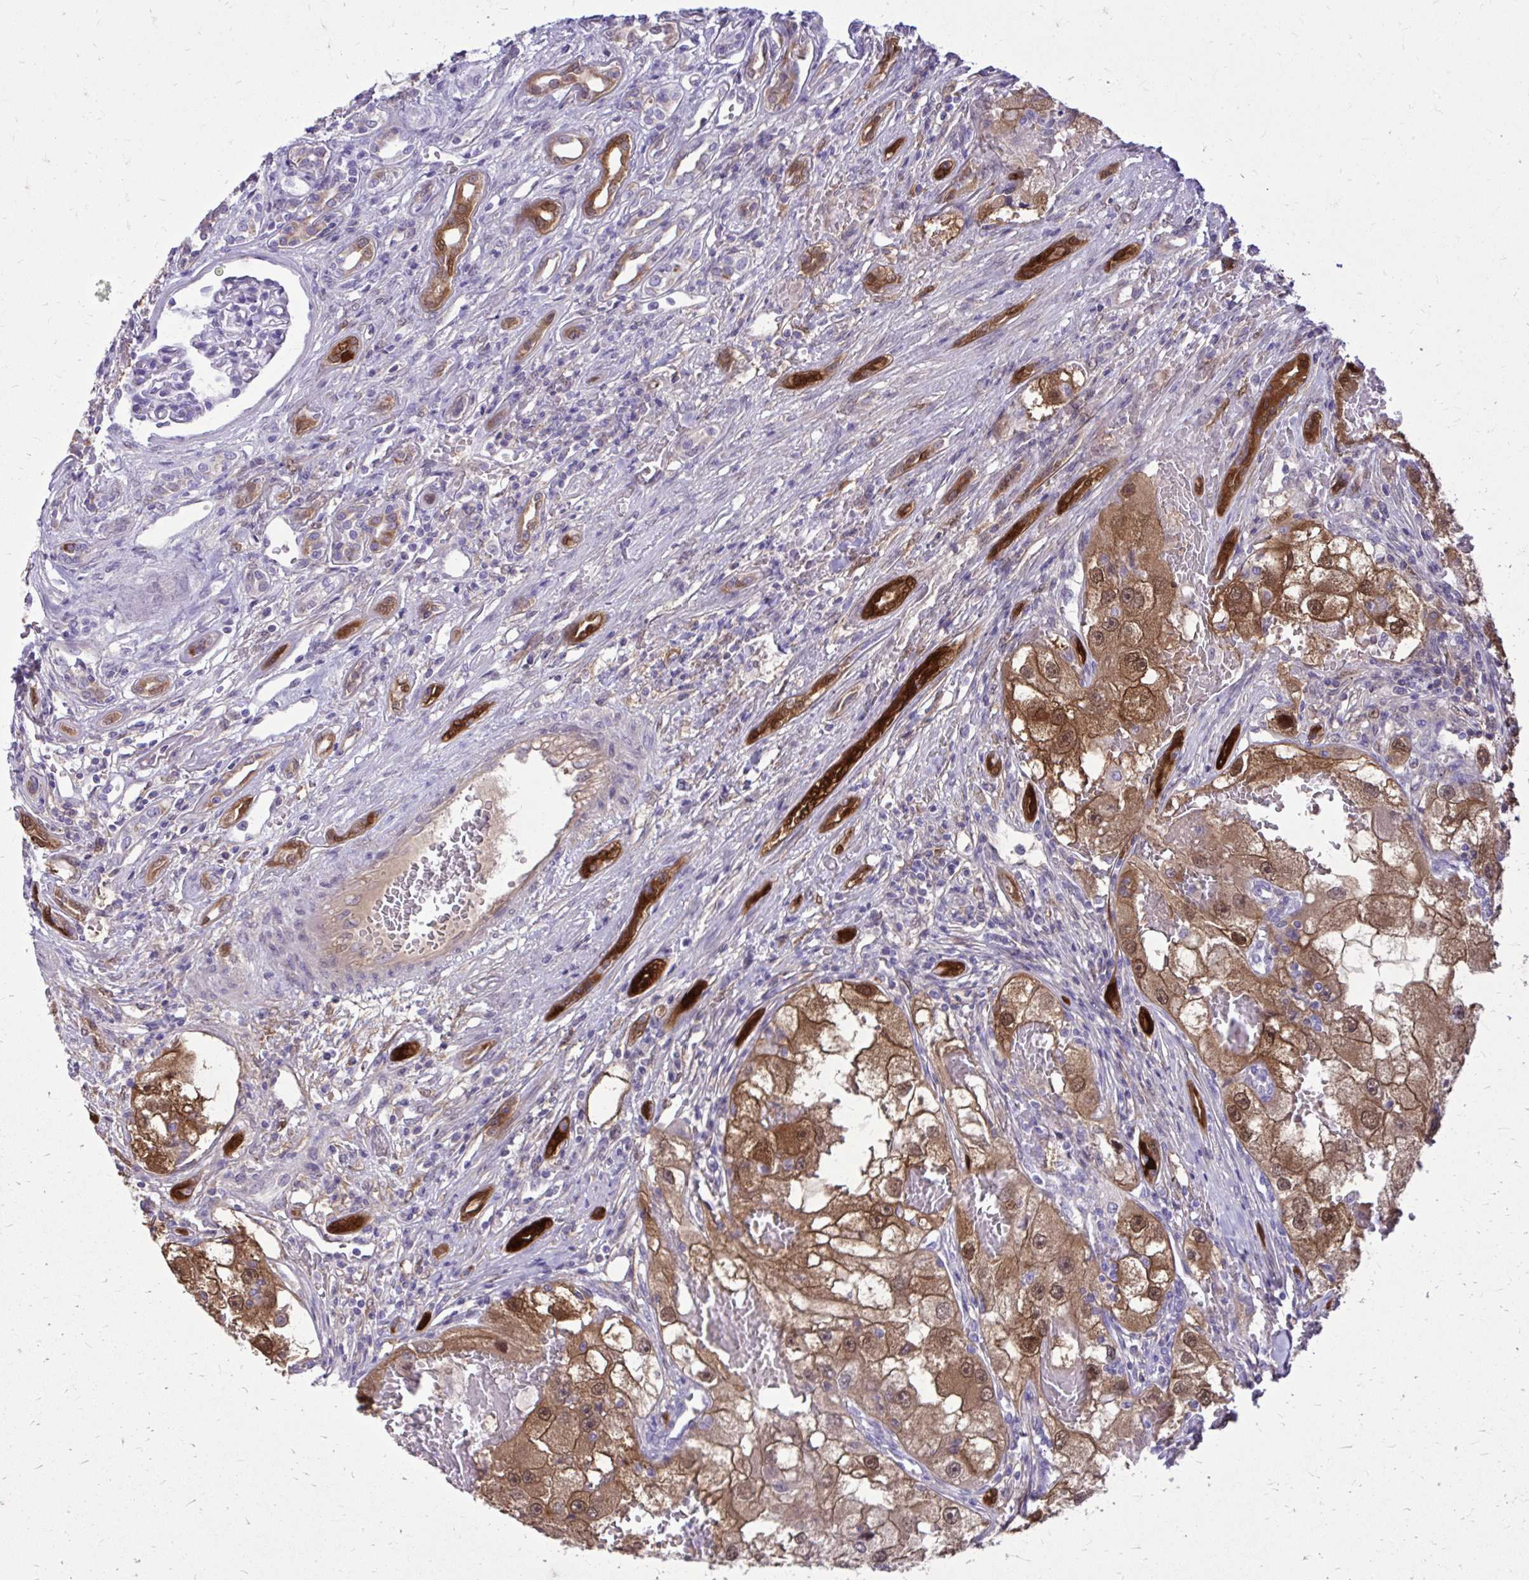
{"staining": {"intensity": "strong", "quantity": ">75%", "location": "cytoplasmic/membranous,nuclear"}, "tissue": "renal cancer", "cell_type": "Tumor cells", "image_type": "cancer", "snomed": [{"axis": "morphology", "description": "Adenocarcinoma, NOS"}, {"axis": "topography", "description": "Kidney"}], "caption": "A photomicrograph of human adenocarcinoma (renal) stained for a protein demonstrates strong cytoplasmic/membranous and nuclear brown staining in tumor cells. Nuclei are stained in blue.", "gene": "NNMT", "patient": {"sex": "male", "age": 63}}